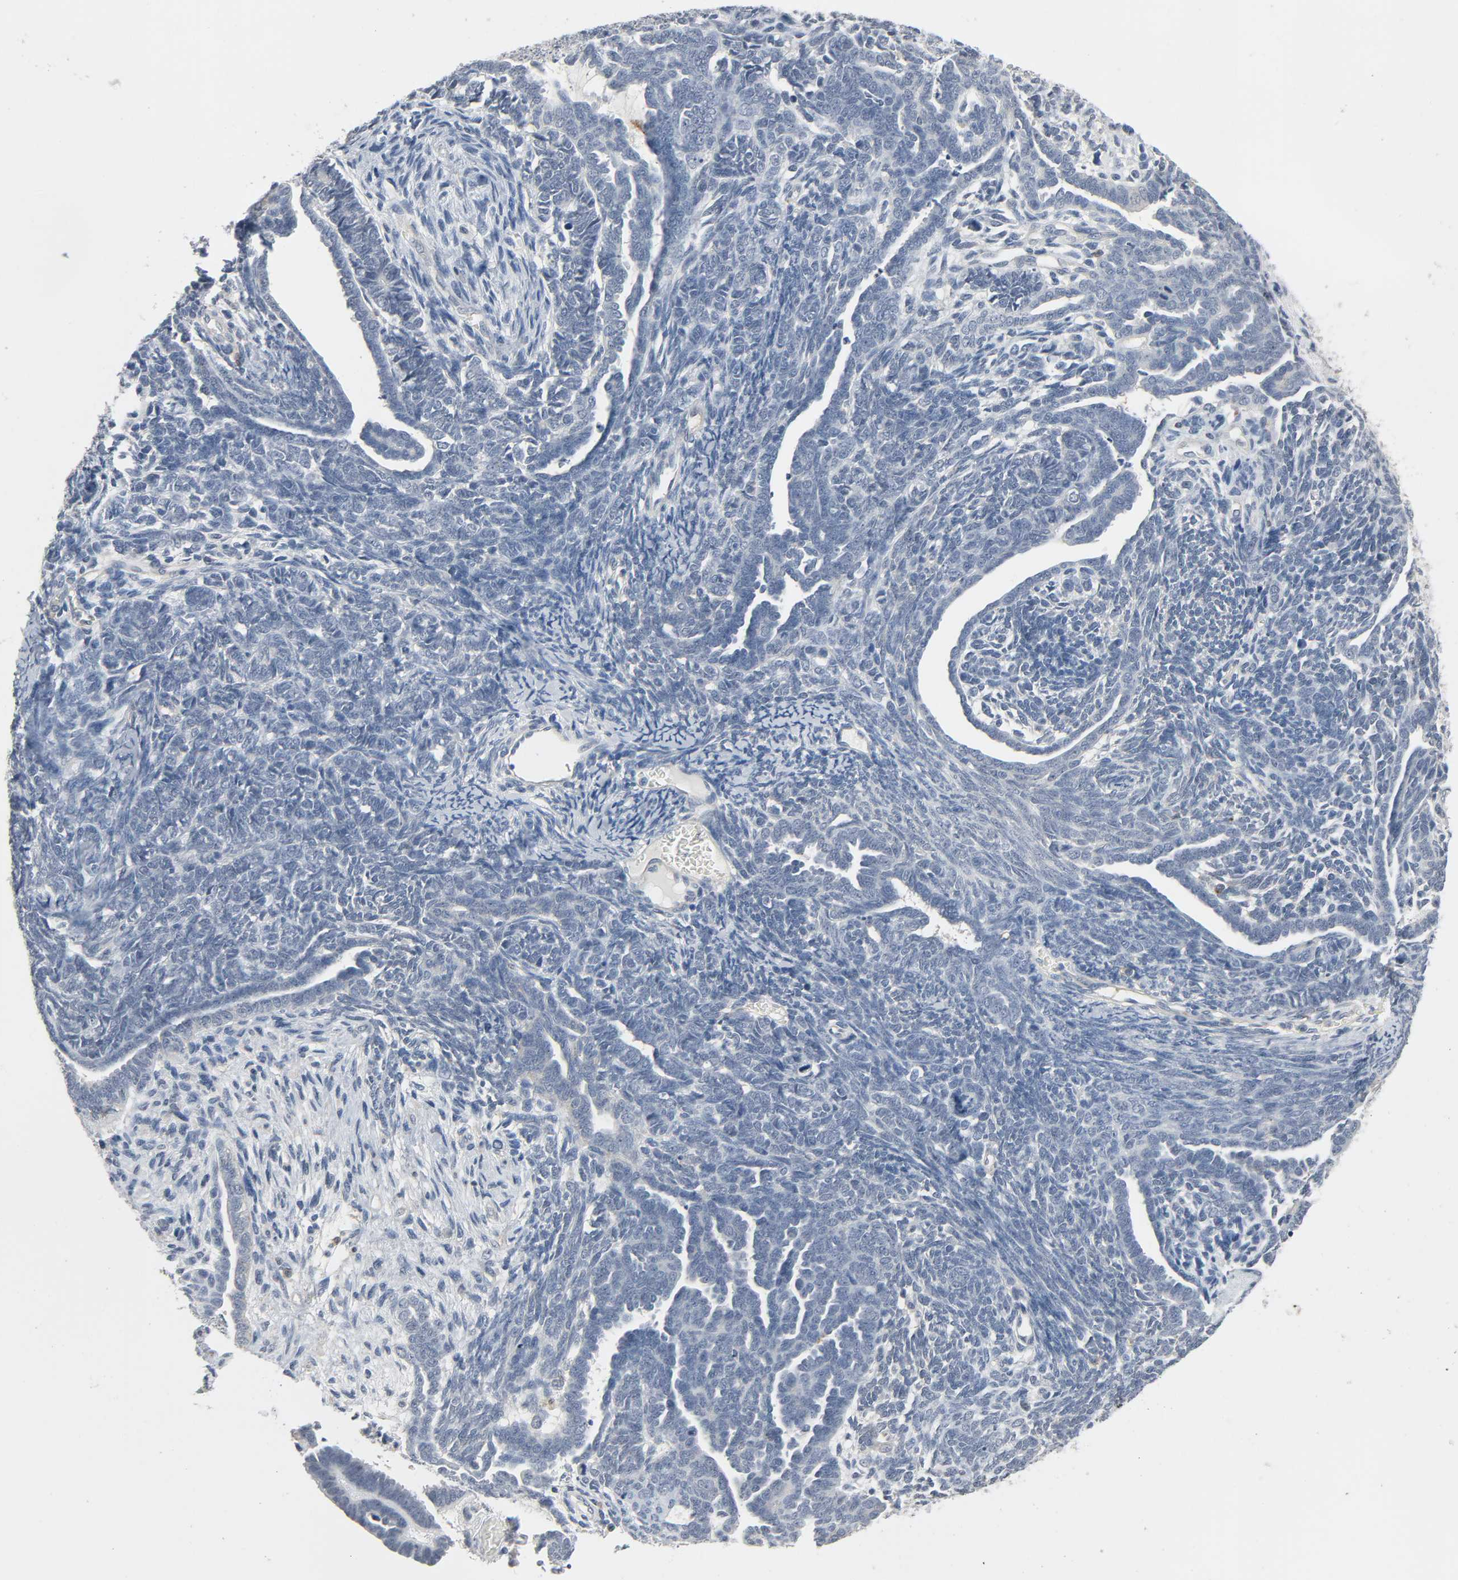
{"staining": {"intensity": "negative", "quantity": "none", "location": "none"}, "tissue": "endometrial cancer", "cell_type": "Tumor cells", "image_type": "cancer", "snomed": [{"axis": "morphology", "description": "Neoplasm, malignant, NOS"}, {"axis": "topography", "description": "Endometrium"}], "caption": "The image exhibits no significant positivity in tumor cells of endometrial cancer (neoplasm (malignant)).", "gene": "CD4", "patient": {"sex": "female", "age": 74}}